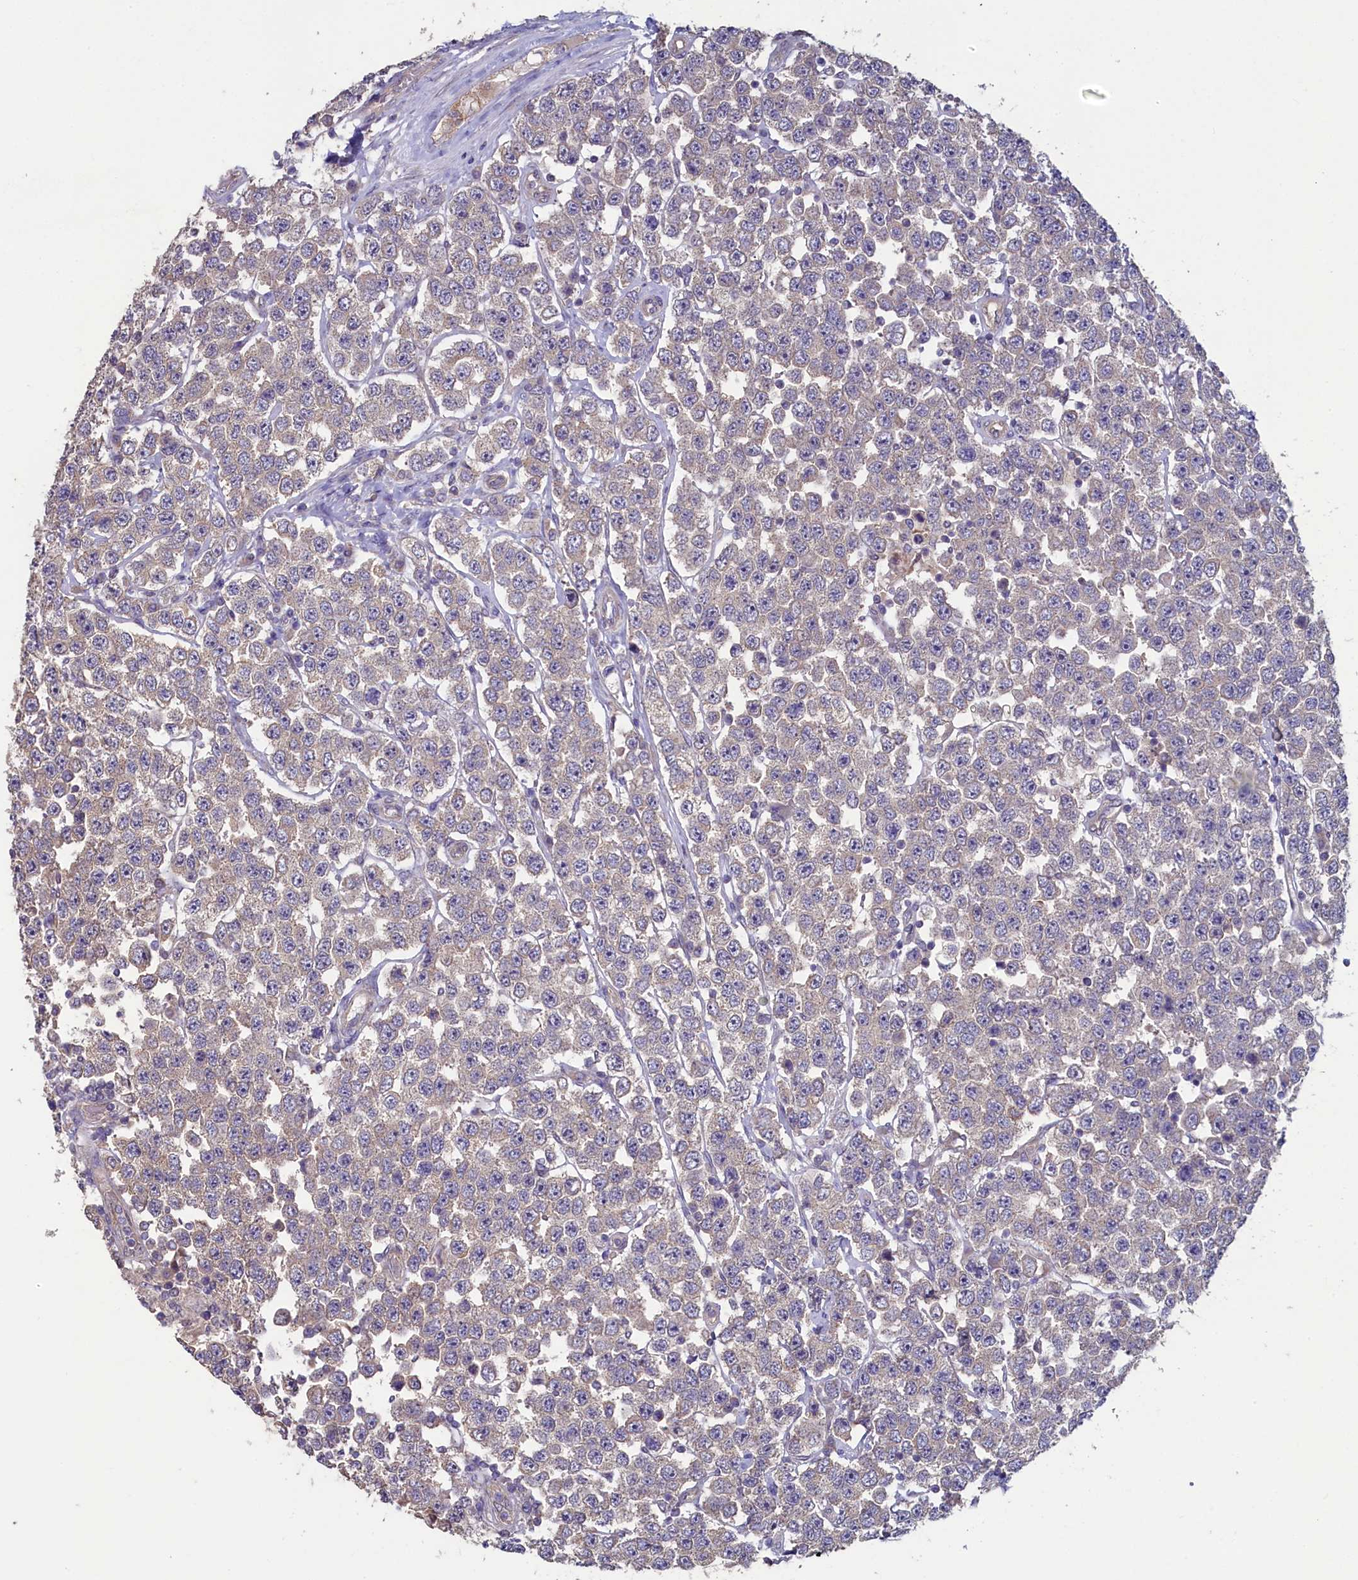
{"staining": {"intensity": "moderate", "quantity": "<25%", "location": "cytoplasmic/membranous"}, "tissue": "testis cancer", "cell_type": "Tumor cells", "image_type": "cancer", "snomed": [{"axis": "morphology", "description": "Seminoma, NOS"}, {"axis": "topography", "description": "Testis"}], "caption": "Brown immunohistochemical staining in testis seminoma reveals moderate cytoplasmic/membranous expression in approximately <25% of tumor cells. Nuclei are stained in blue.", "gene": "SPATA2L", "patient": {"sex": "male", "age": 28}}